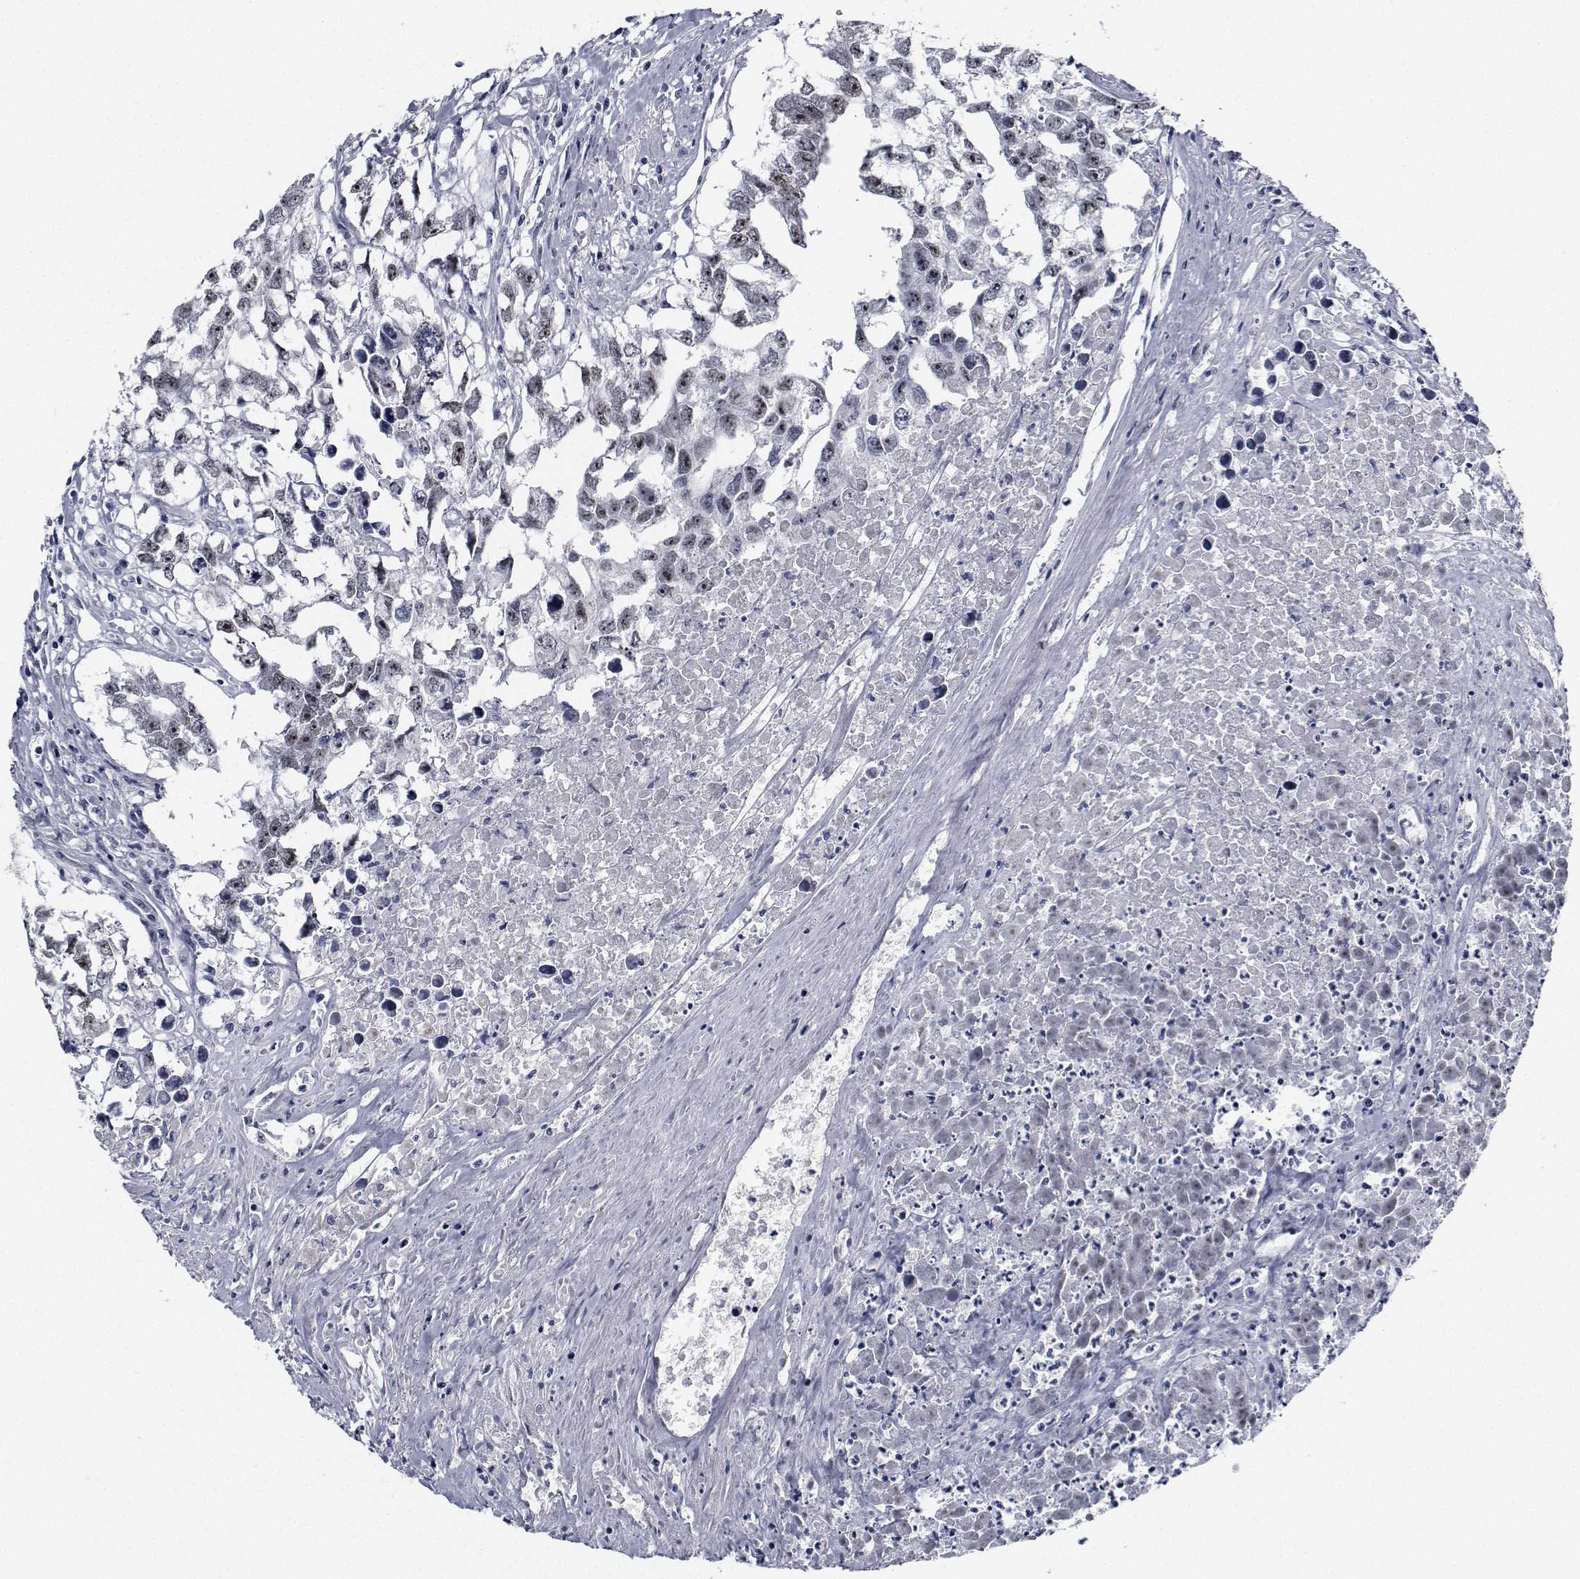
{"staining": {"intensity": "weak", "quantity": "25%-75%", "location": "nuclear"}, "tissue": "testis cancer", "cell_type": "Tumor cells", "image_type": "cancer", "snomed": [{"axis": "morphology", "description": "Carcinoma, Embryonal, NOS"}, {"axis": "morphology", "description": "Teratoma, malignant, NOS"}, {"axis": "topography", "description": "Testis"}], "caption": "Testis cancer stained with immunohistochemistry (IHC) displays weak nuclear staining in about 25%-75% of tumor cells.", "gene": "NVL", "patient": {"sex": "male", "age": 44}}